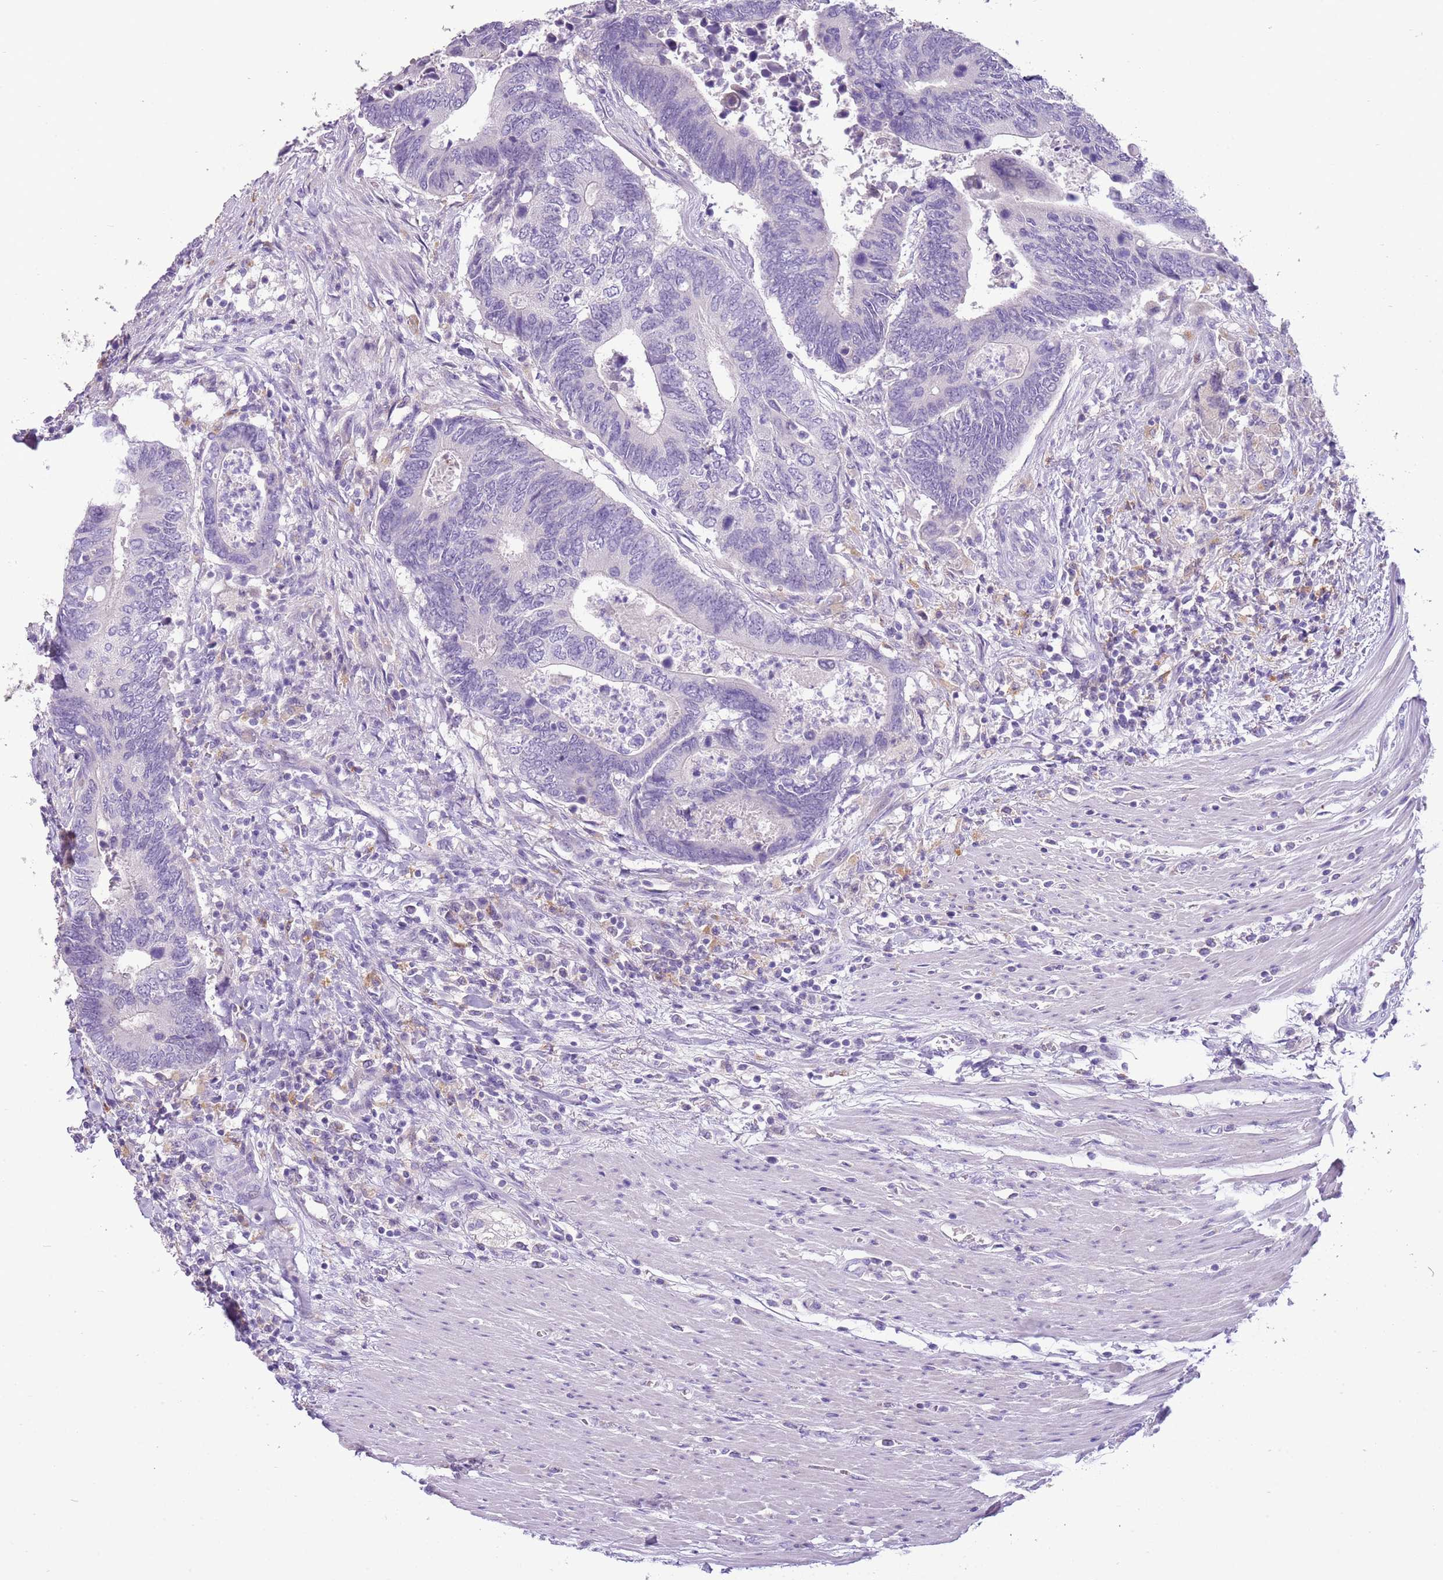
{"staining": {"intensity": "negative", "quantity": "none", "location": "none"}, "tissue": "colorectal cancer", "cell_type": "Tumor cells", "image_type": "cancer", "snomed": [{"axis": "morphology", "description": "Adenocarcinoma, NOS"}, {"axis": "topography", "description": "Colon"}], "caption": "IHC of colorectal cancer (adenocarcinoma) reveals no expression in tumor cells.", "gene": "SCAMP5", "patient": {"sex": "male", "age": 87}}